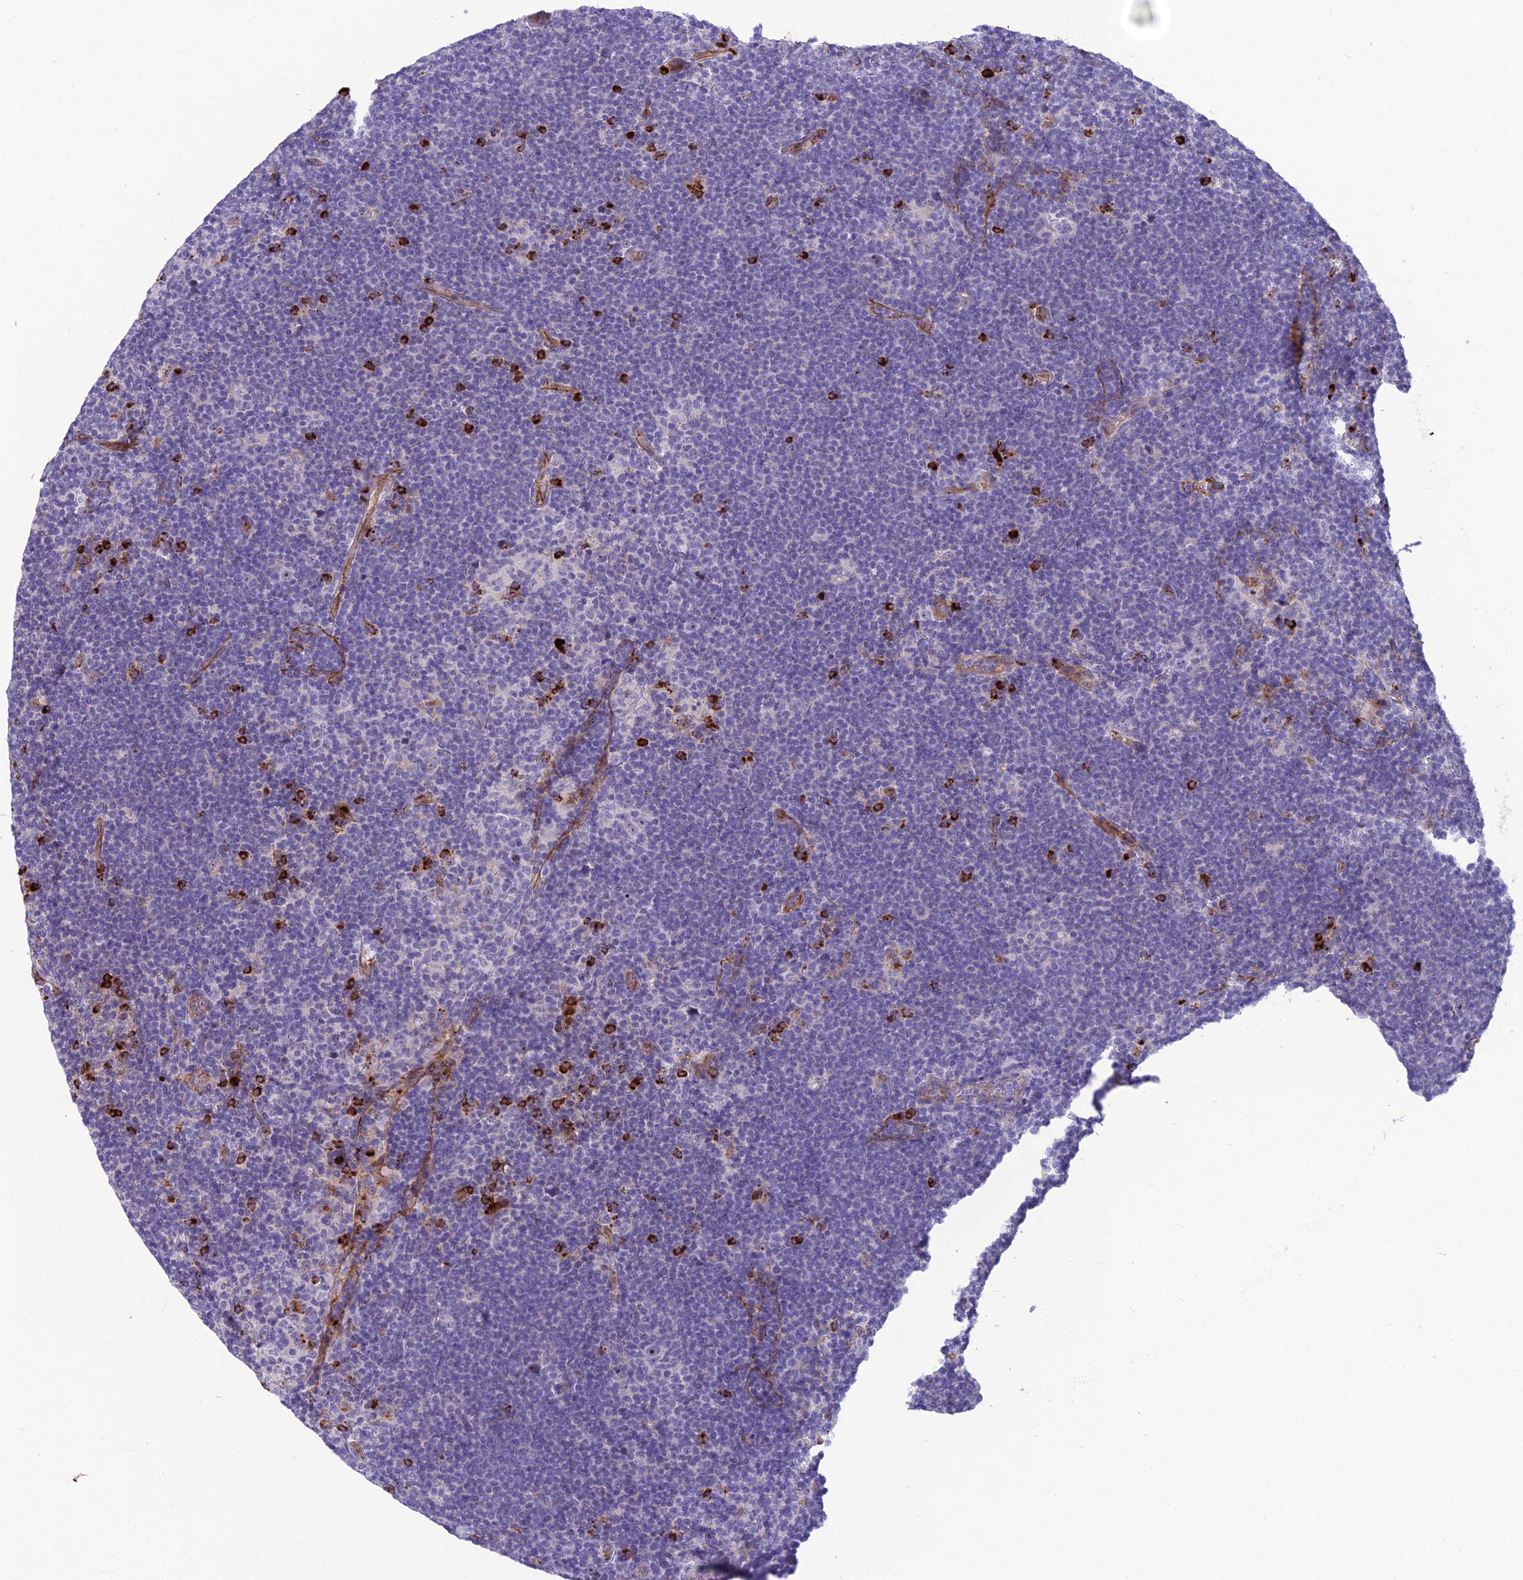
{"staining": {"intensity": "negative", "quantity": "none", "location": "none"}, "tissue": "lymphoma", "cell_type": "Tumor cells", "image_type": "cancer", "snomed": [{"axis": "morphology", "description": "Hodgkin's disease, NOS"}, {"axis": "topography", "description": "Lymph node"}], "caption": "This is an IHC photomicrograph of human lymphoma. There is no expression in tumor cells.", "gene": "BBS7", "patient": {"sex": "female", "age": 57}}